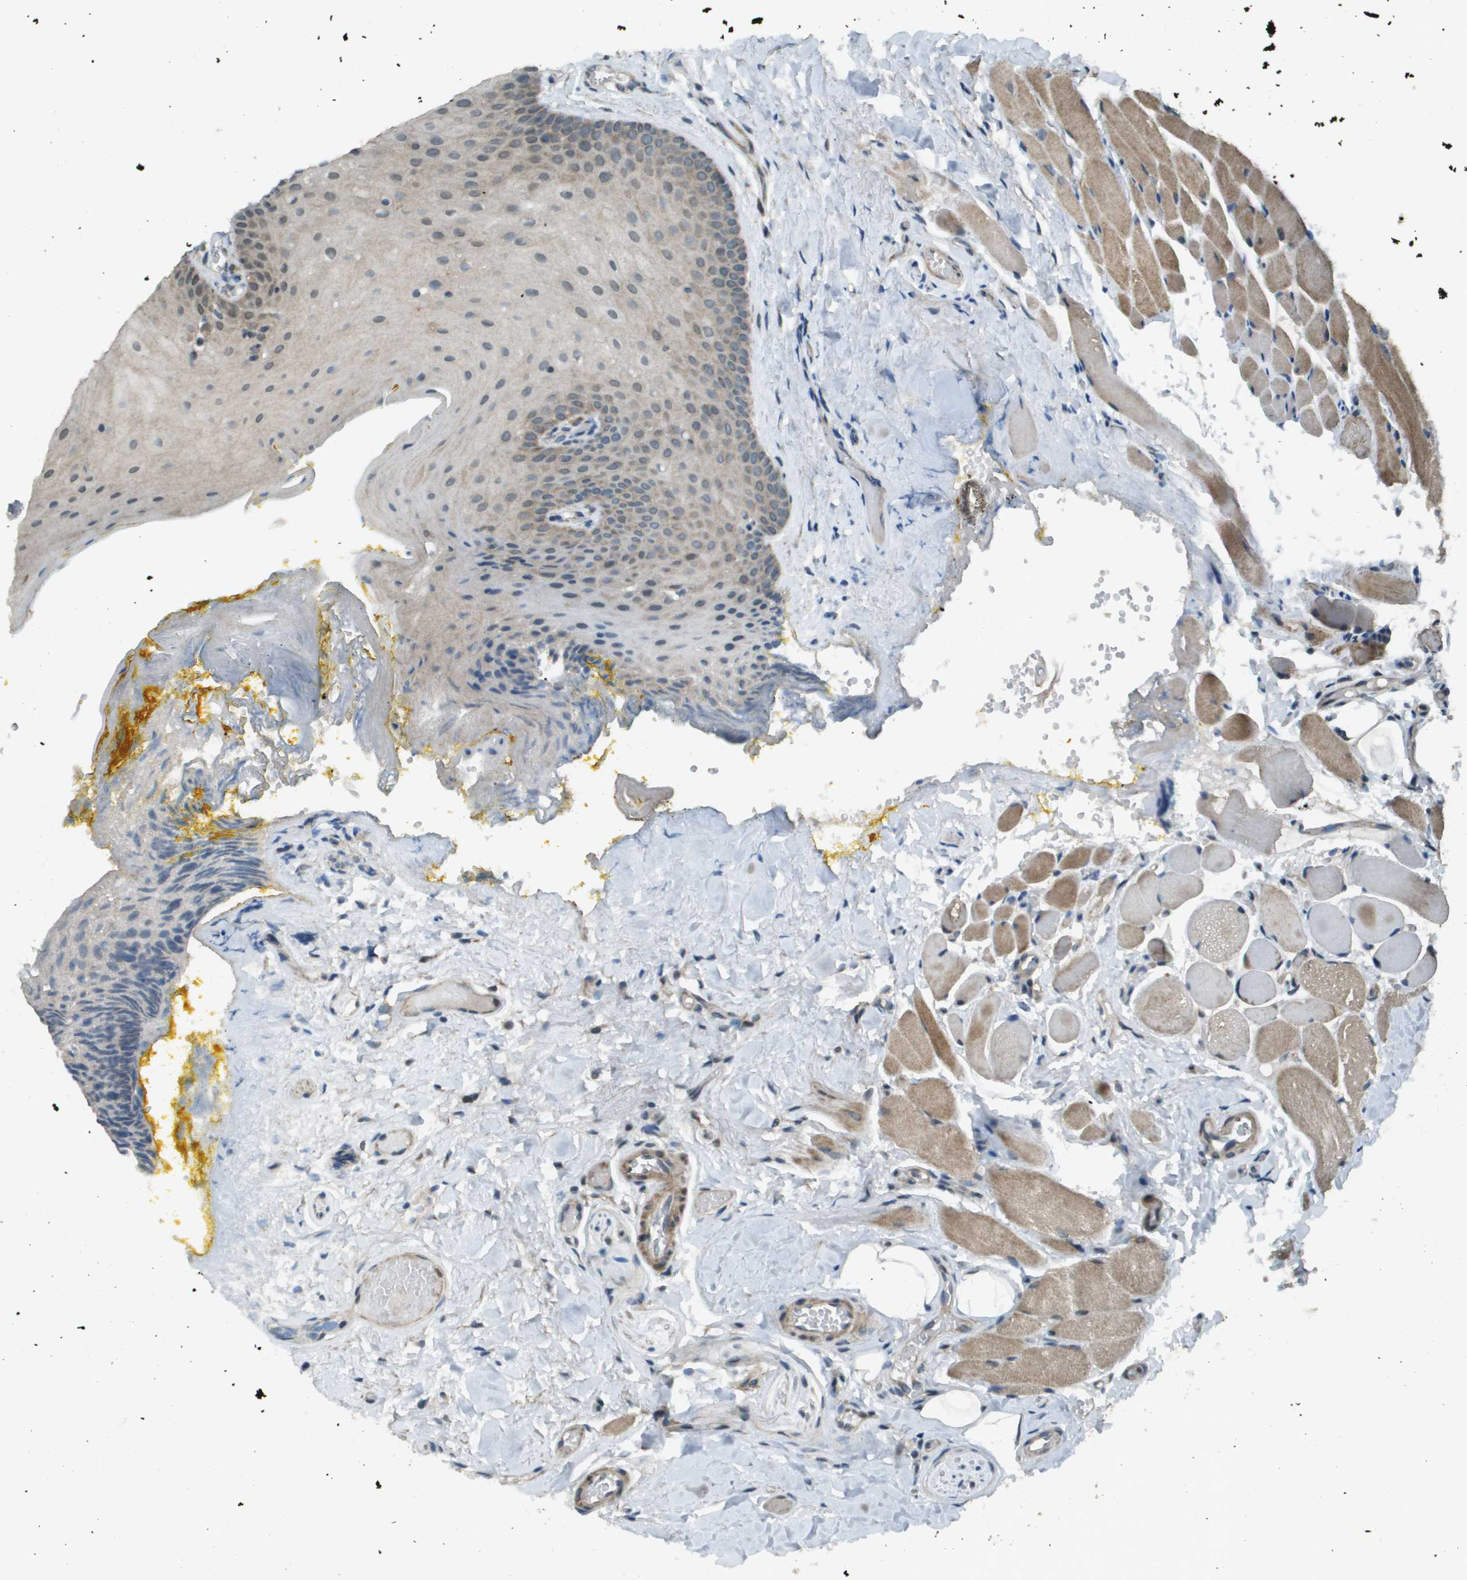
{"staining": {"intensity": "moderate", "quantity": "25%-75%", "location": "cytoplasmic/membranous"}, "tissue": "oral mucosa", "cell_type": "Squamous epithelial cells", "image_type": "normal", "snomed": [{"axis": "morphology", "description": "Normal tissue, NOS"}, {"axis": "topography", "description": "Oral tissue"}], "caption": "Oral mucosa stained with IHC displays moderate cytoplasmic/membranous expression in approximately 25%-75% of squamous epithelial cells.", "gene": "FIG4", "patient": {"sex": "male", "age": 54}}